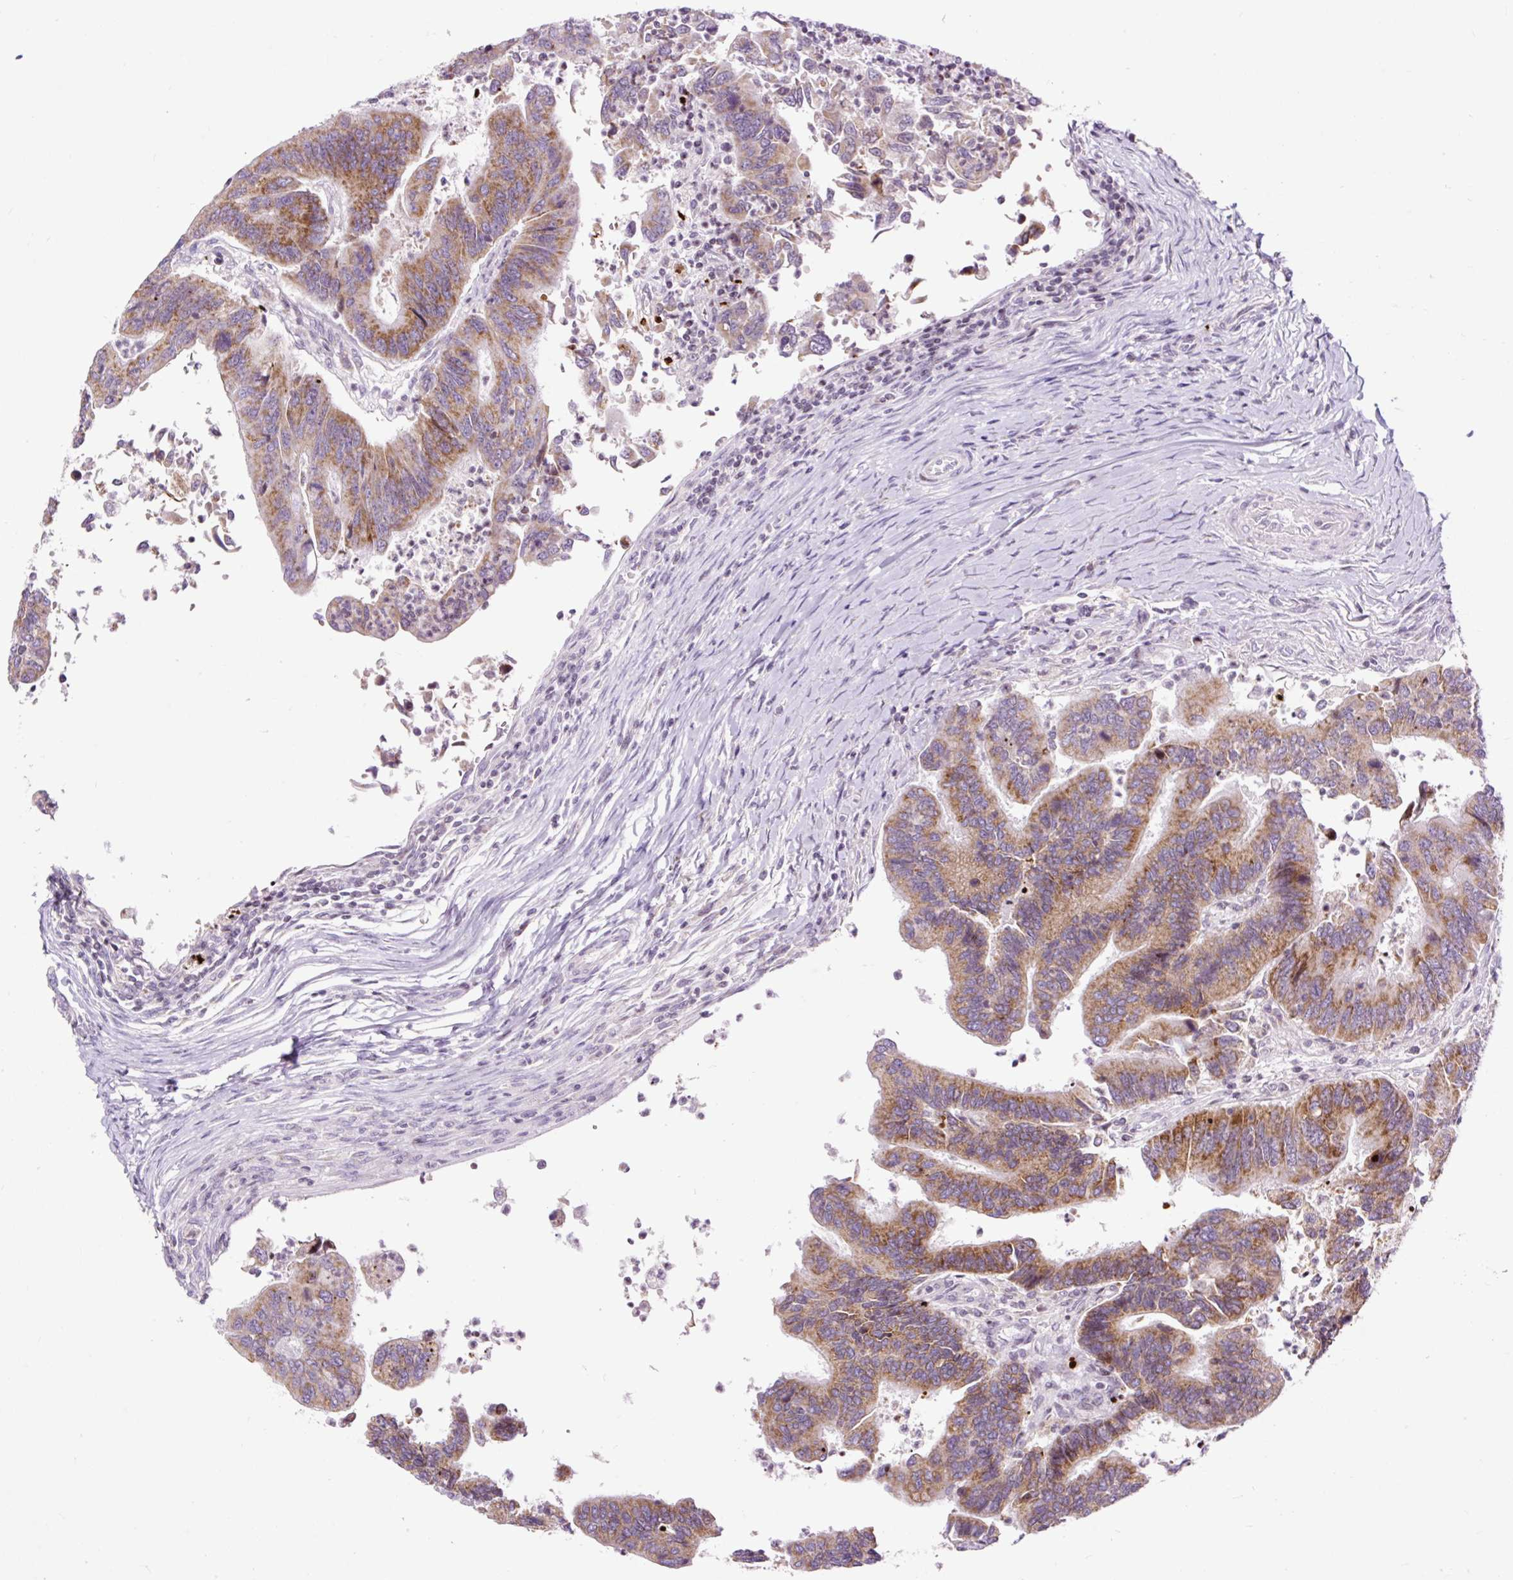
{"staining": {"intensity": "moderate", "quantity": ">75%", "location": "cytoplasmic/membranous"}, "tissue": "colorectal cancer", "cell_type": "Tumor cells", "image_type": "cancer", "snomed": [{"axis": "morphology", "description": "Adenocarcinoma, NOS"}, {"axis": "topography", "description": "Colon"}], "caption": "An image of human adenocarcinoma (colorectal) stained for a protein displays moderate cytoplasmic/membranous brown staining in tumor cells. The staining is performed using DAB (3,3'-diaminobenzidine) brown chromogen to label protein expression. The nuclei are counter-stained blue using hematoxylin.", "gene": "FMC1", "patient": {"sex": "female", "age": 67}}